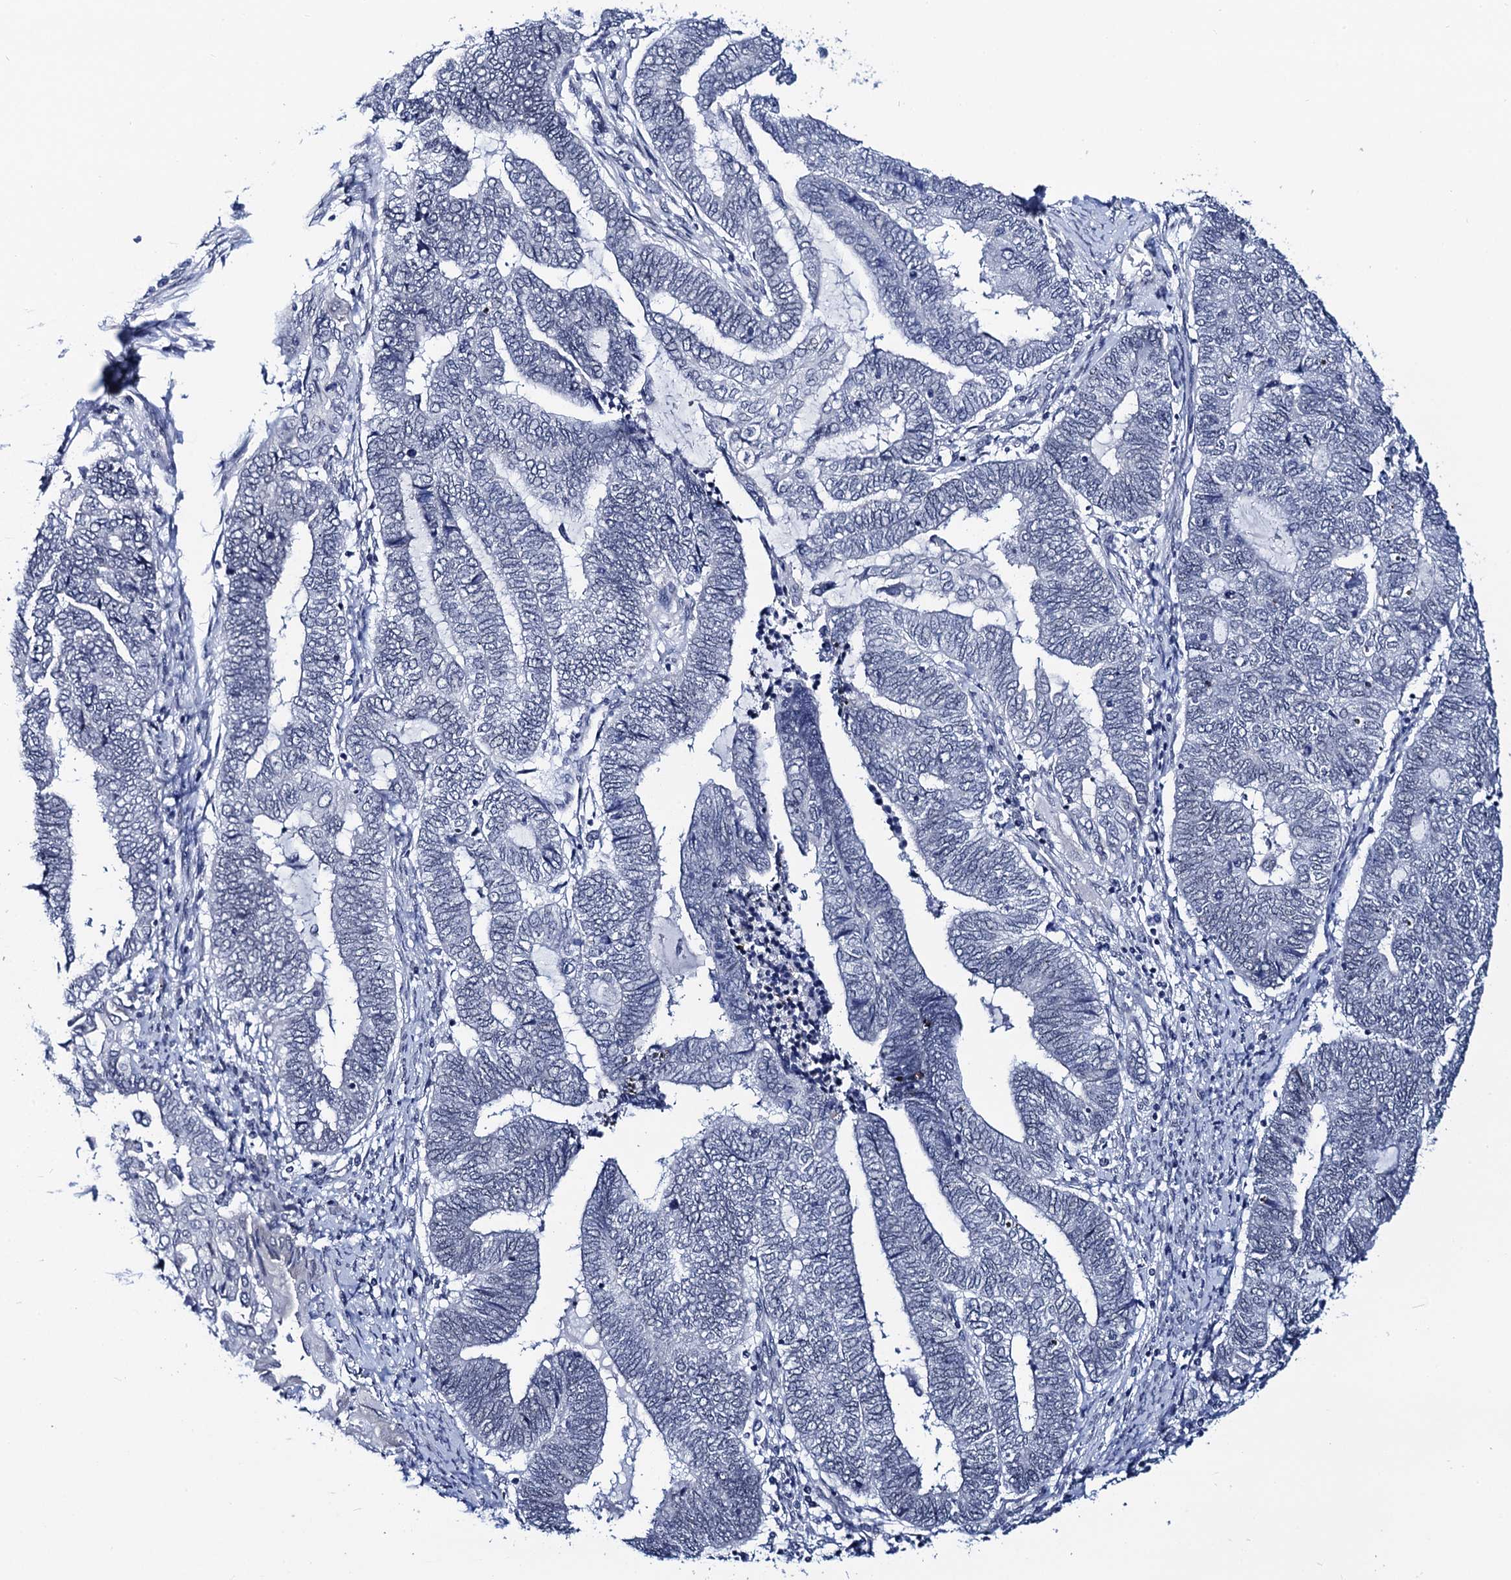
{"staining": {"intensity": "negative", "quantity": "none", "location": "none"}, "tissue": "endometrial cancer", "cell_type": "Tumor cells", "image_type": "cancer", "snomed": [{"axis": "morphology", "description": "Adenocarcinoma, NOS"}, {"axis": "topography", "description": "Uterus"}, {"axis": "topography", "description": "Endometrium"}], "caption": "High magnification brightfield microscopy of endometrial adenocarcinoma stained with DAB (3,3'-diaminobenzidine) (brown) and counterstained with hematoxylin (blue): tumor cells show no significant expression.", "gene": "C16orf87", "patient": {"sex": "female", "age": 70}}